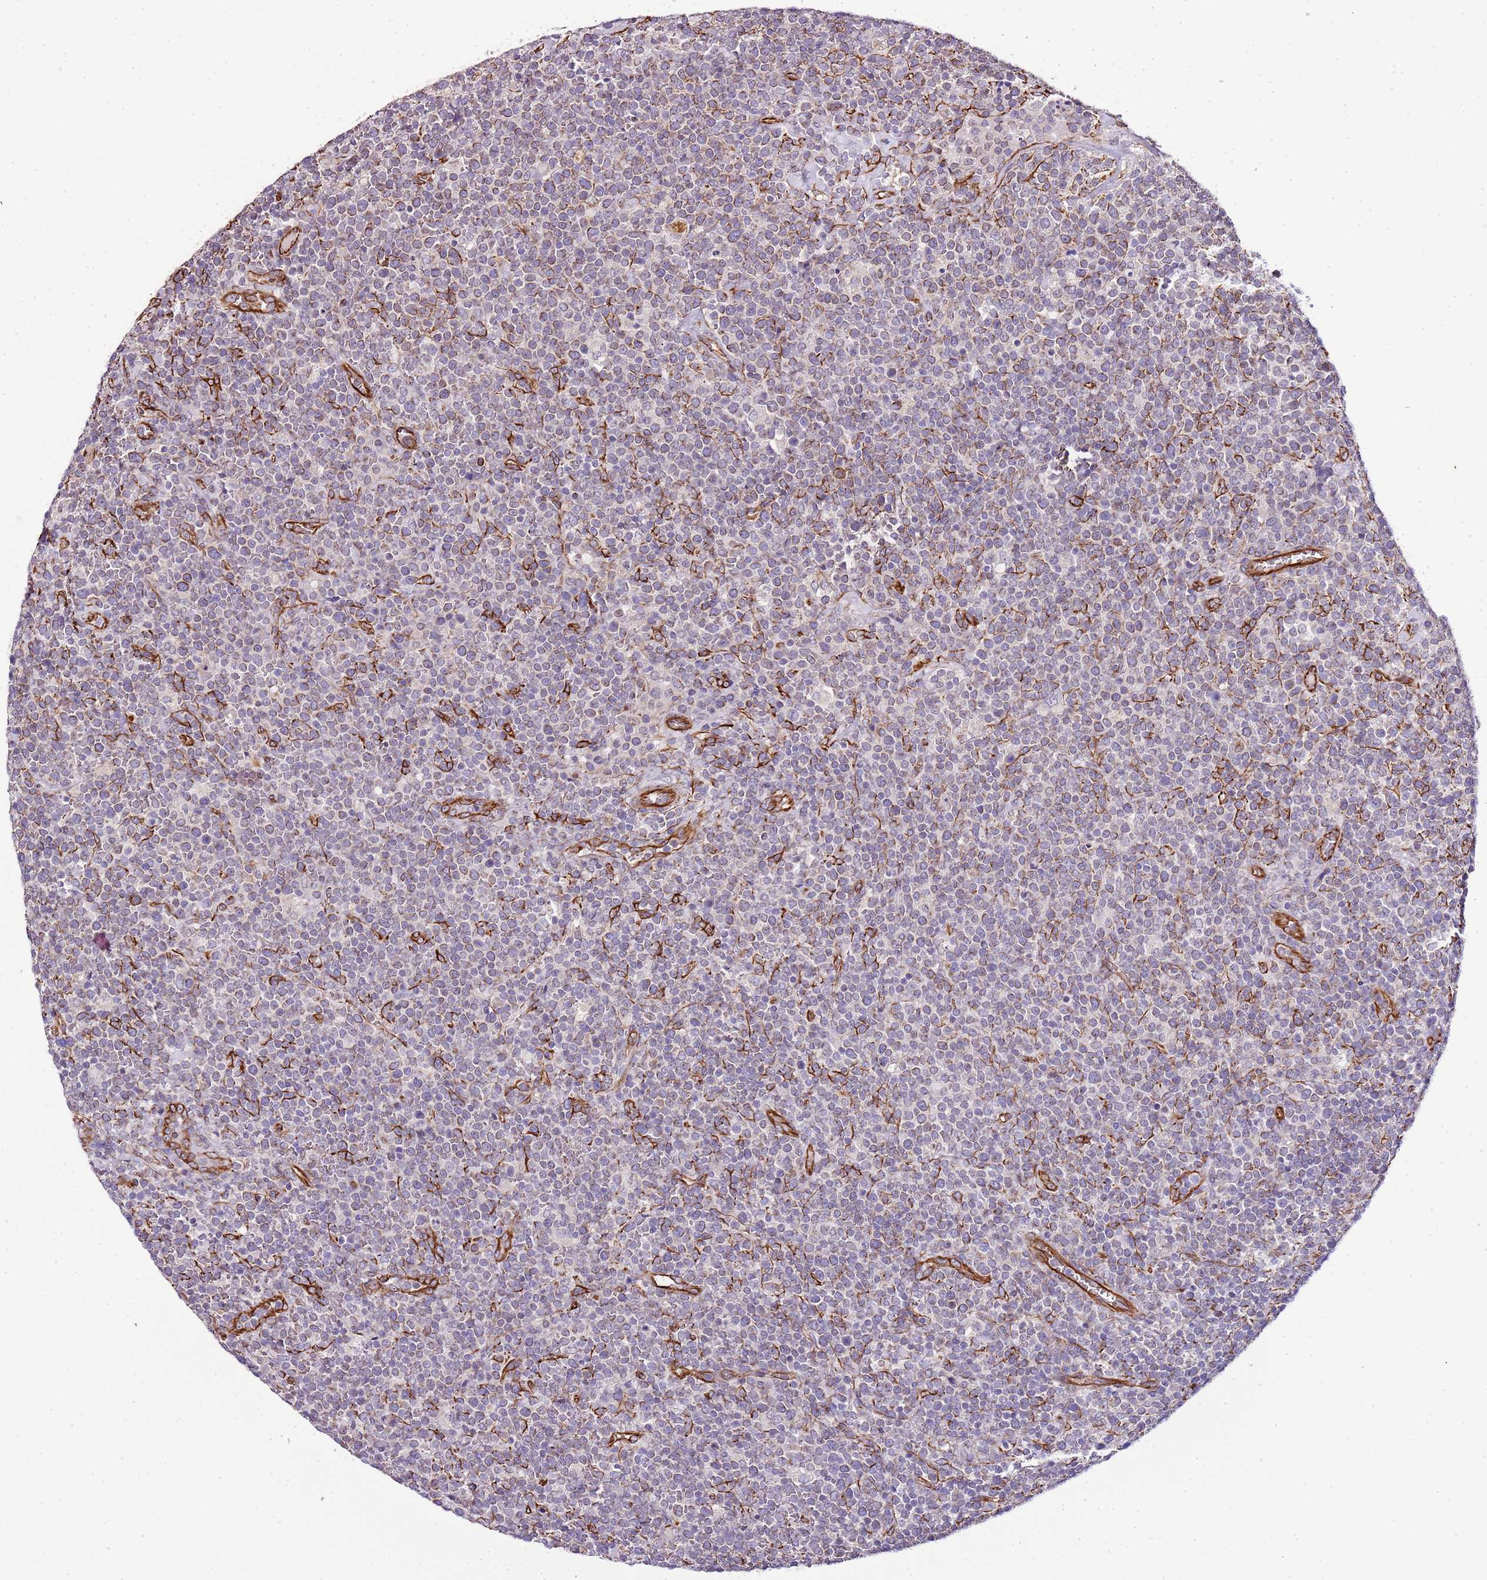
{"staining": {"intensity": "weak", "quantity": "<25%", "location": "cytoplasmic/membranous"}, "tissue": "lymphoma", "cell_type": "Tumor cells", "image_type": "cancer", "snomed": [{"axis": "morphology", "description": "Malignant lymphoma, non-Hodgkin's type, High grade"}, {"axis": "topography", "description": "Lymph node"}], "caption": "High-grade malignant lymphoma, non-Hodgkin's type was stained to show a protein in brown. There is no significant positivity in tumor cells.", "gene": "ZNF786", "patient": {"sex": "male", "age": 61}}